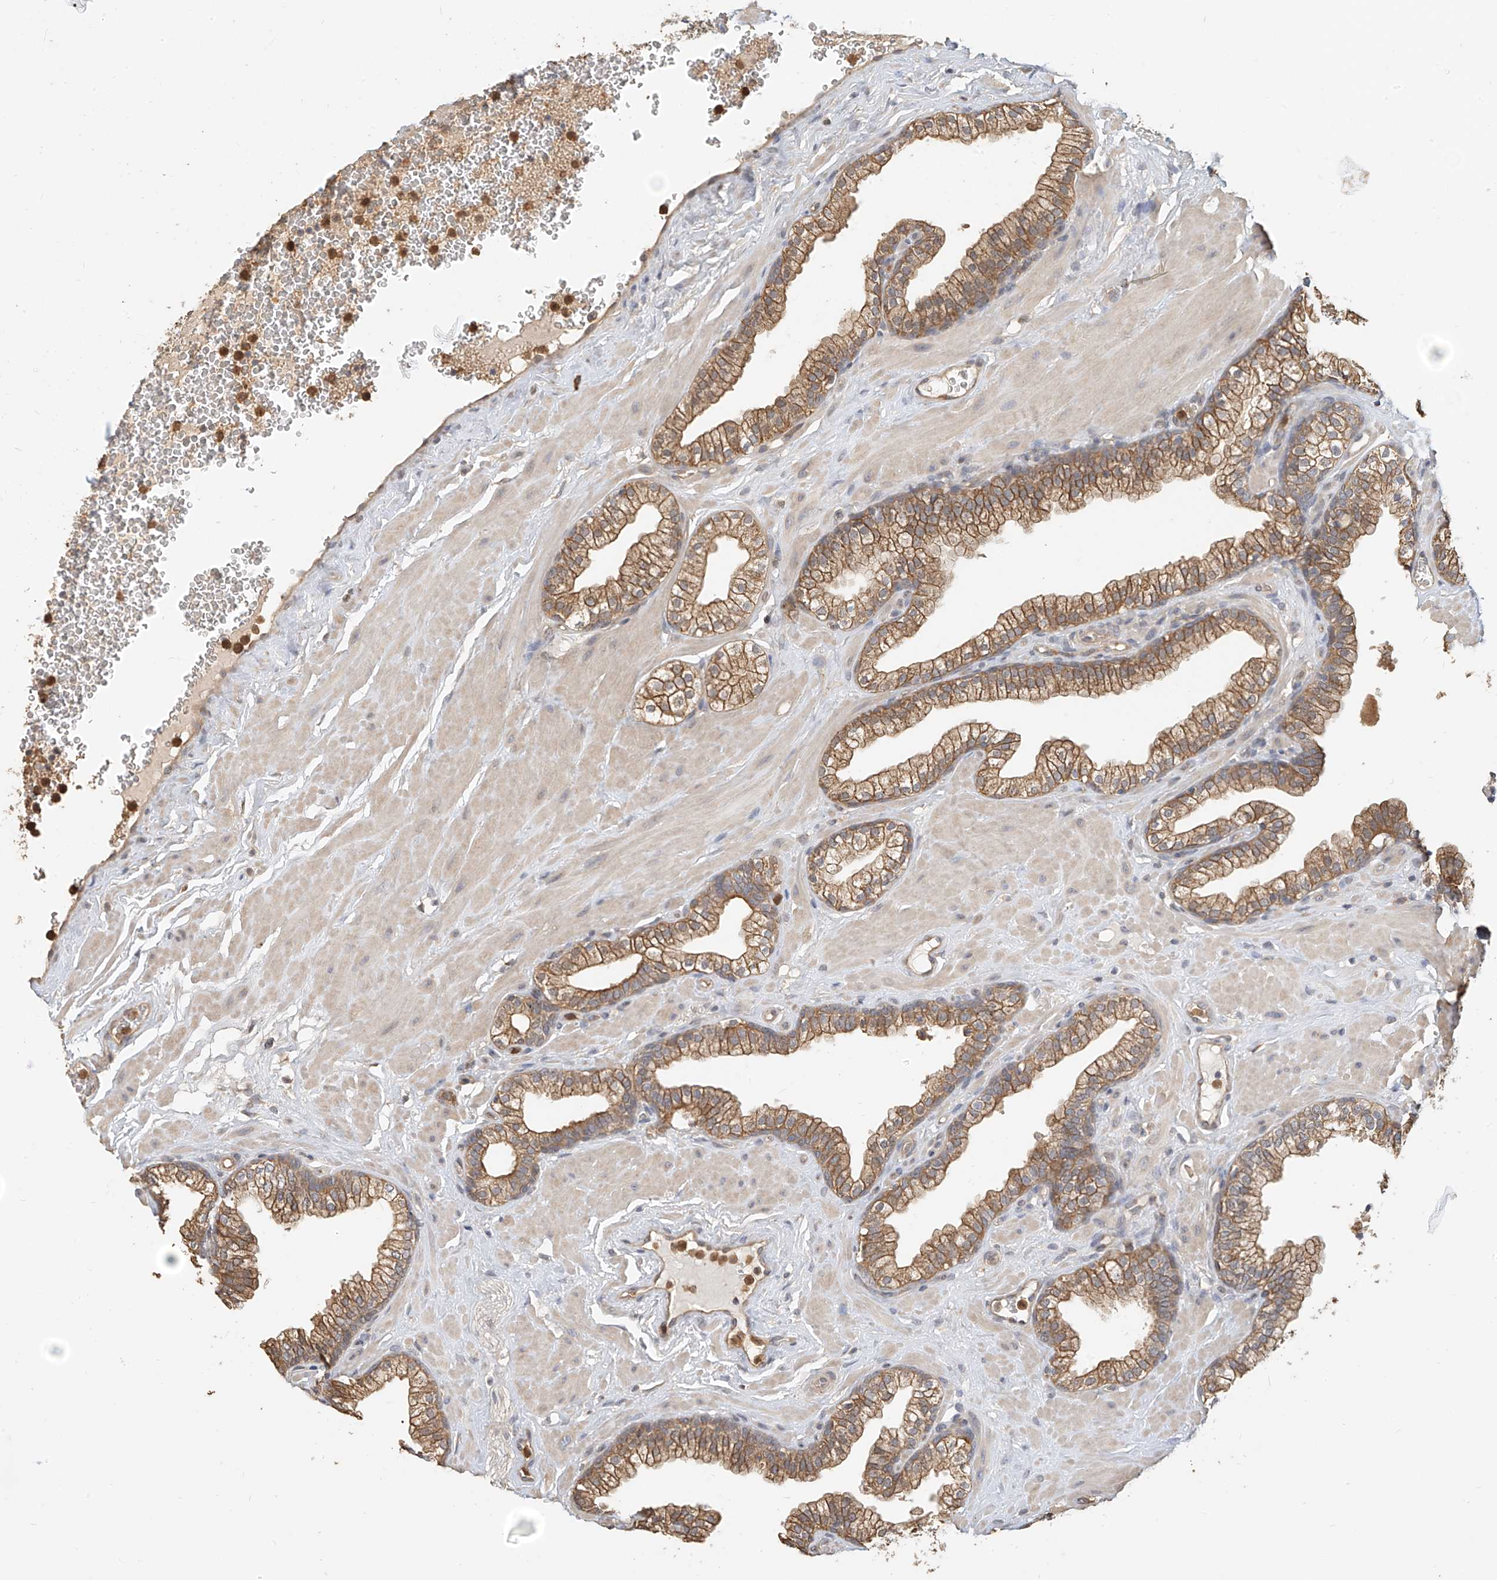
{"staining": {"intensity": "moderate", "quantity": ">75%", "location": "cytoplasmic/membranous"}, "tissue": "prostate", "cell_type": "Glandular cells", "image_type": "normal", "snomed": [{"axis": "morphology", "description": "Normal tissue, NOS"}, {"axis": "morphology", "description": "Urothelial carcinoma, Low grade"}, {"axis": "topography", "description": "Urinary bladder"}, {"axis": "topography", "description": "Prostate"}], "caption": "Immunohistochemical staining of benign prostate exhibits >75% levels of moderate cytoplasmic/membranous protein positivity in about >75% of glandular cells. (DAB (3,3'-diaminobenzidine) IHC, brown staining for protein, blue staining for nuclei).", "gene": "OFD1", "patient": {"sex": "male", "age": 60}}